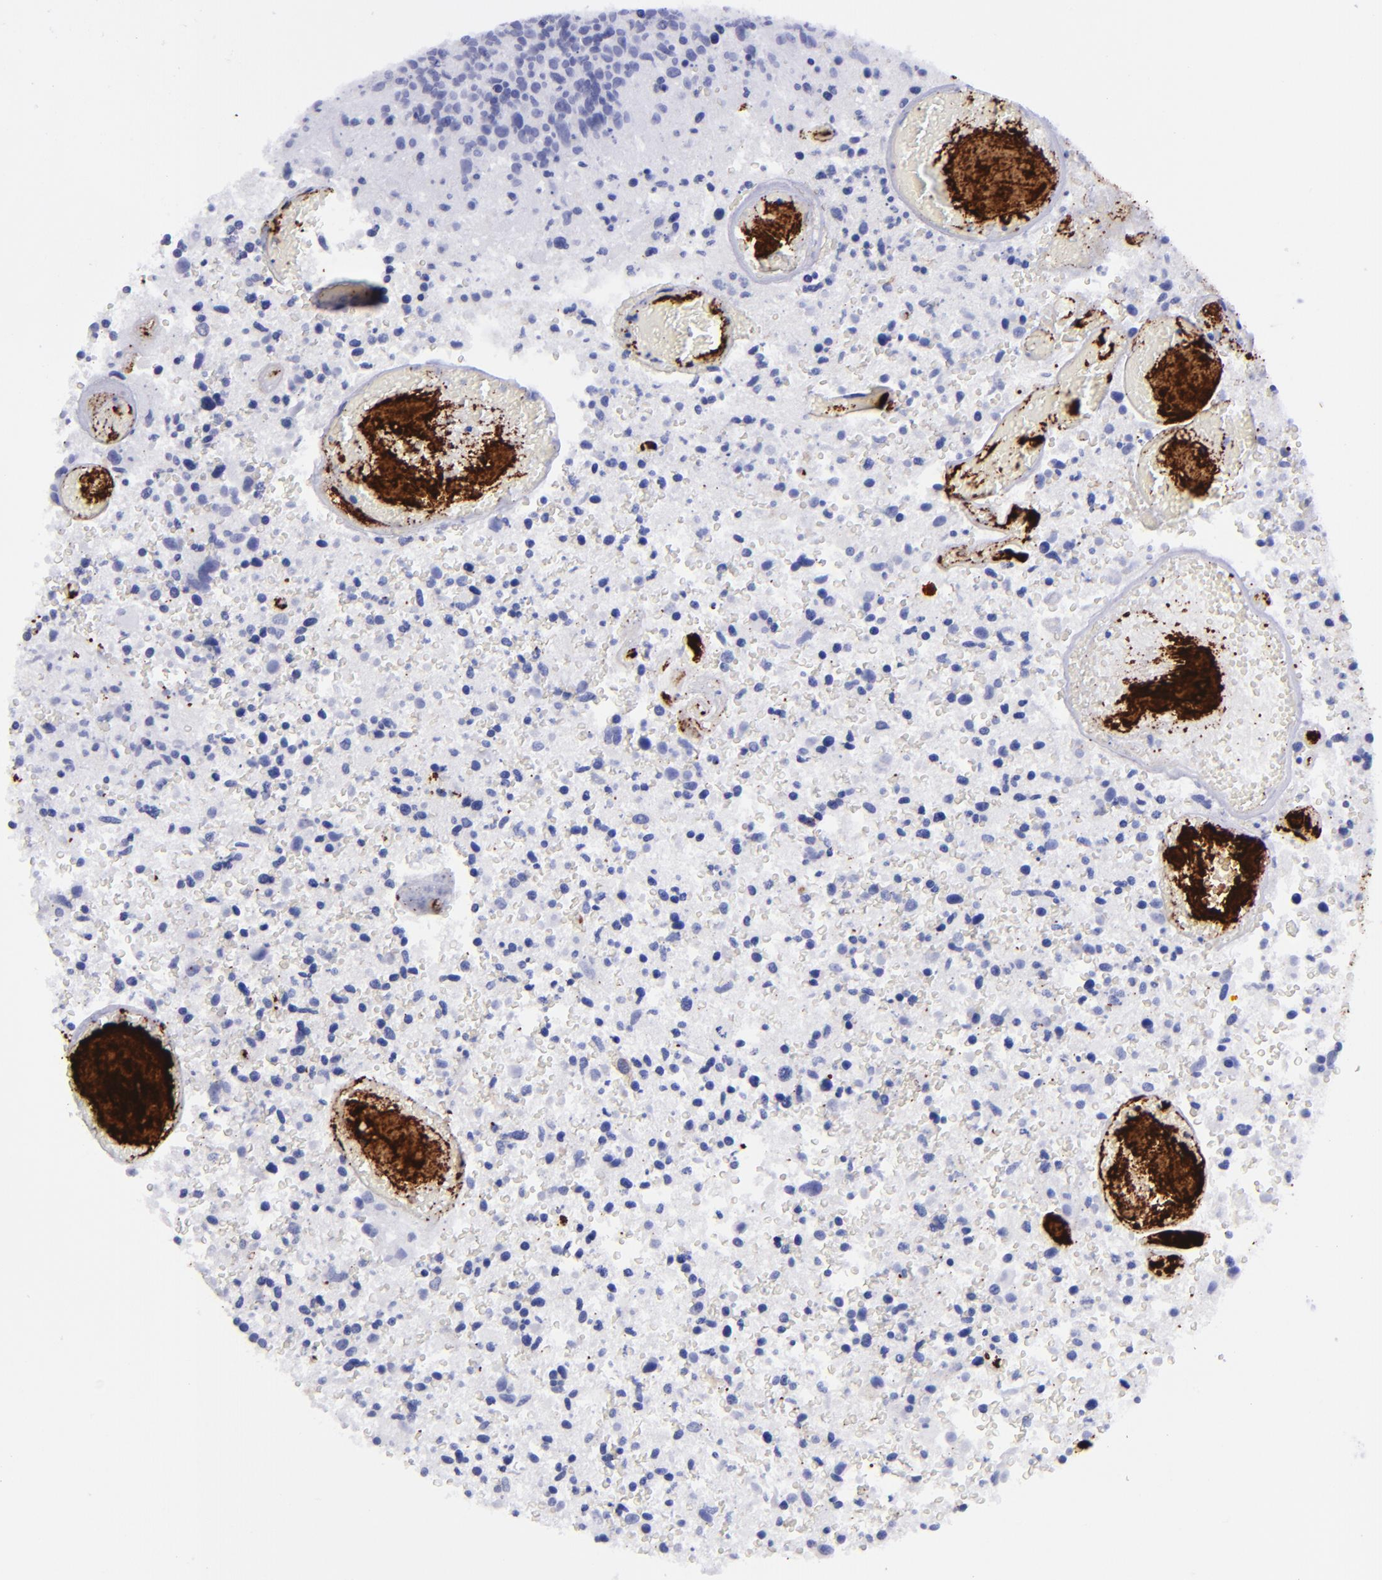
{"staining": {"intensity": "negative", "quantity": "none", "location": "none"}, "tissue": "glioma", "cell_type": "Tumor cells", "image_type": "cancer", "snomed": [{"axis": "morphology", "description": "Glioma, malignant, High grade"}, {"axis": "topography", "description": "Brain"}], "caption": "The image reveals no staining of tumor cells in malignant glioma (high-grade).", "gene": "EFCAB13", "patient": {"sex": "male", "age": 72}}